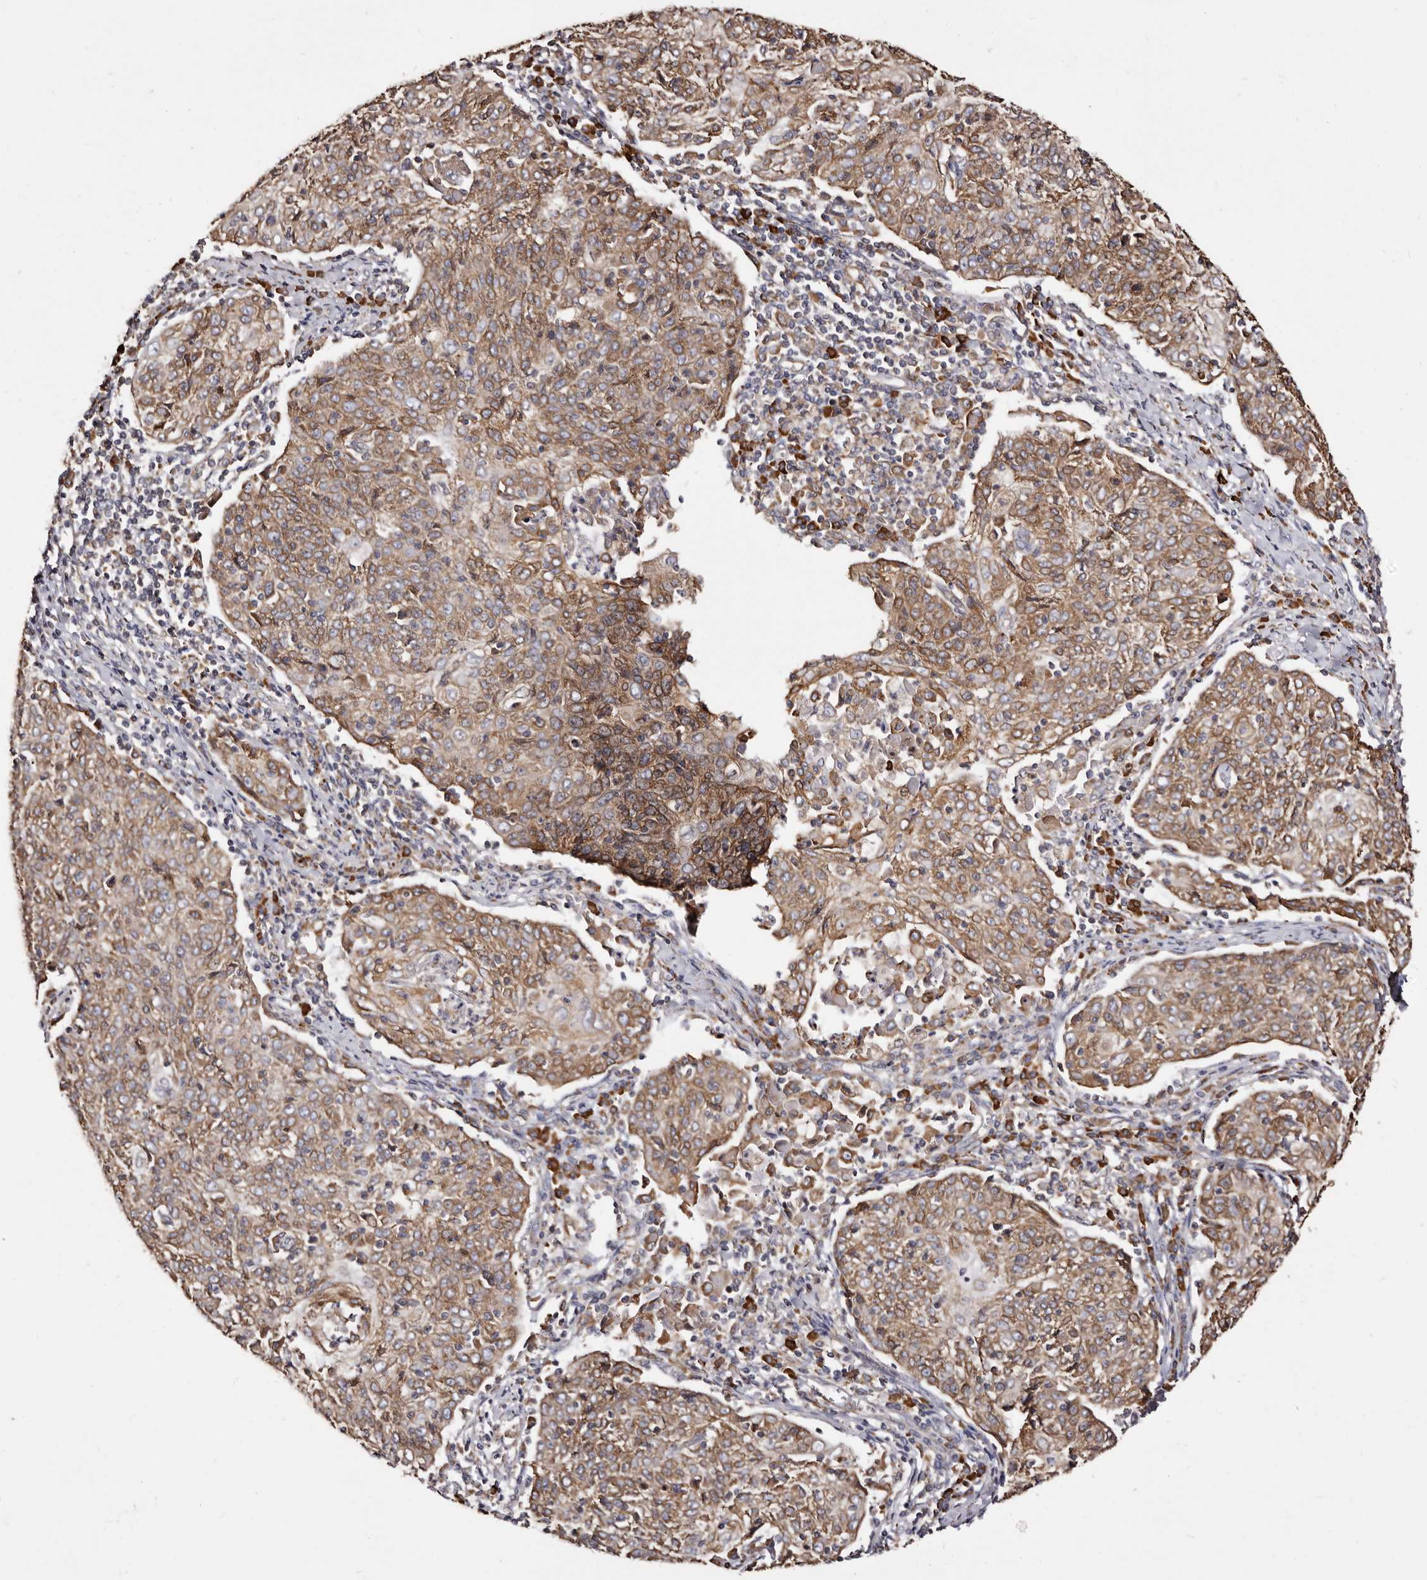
{"staining": {"intensity": "moderate", "quantity": ">75%", "location": "cytoplasmic/membranous"}, "tissue": "cervical cancer", "cell_type": "Tumor cells", "image_type": "cancer", "snomed": [{"axis": "morphology", "description": "Squamous cell carcinoma, NOS"}, {"axis": "topography", "description": "Cervix"}], "caption": "Protein staining by IHC reveals moderate cytoplasmic/membranous expression in approximately >75% of tumor cells in squamous cell carcinoma (cervical).", "gene": "ACBD6", "patient": {"sex": "female", "age": 48}}